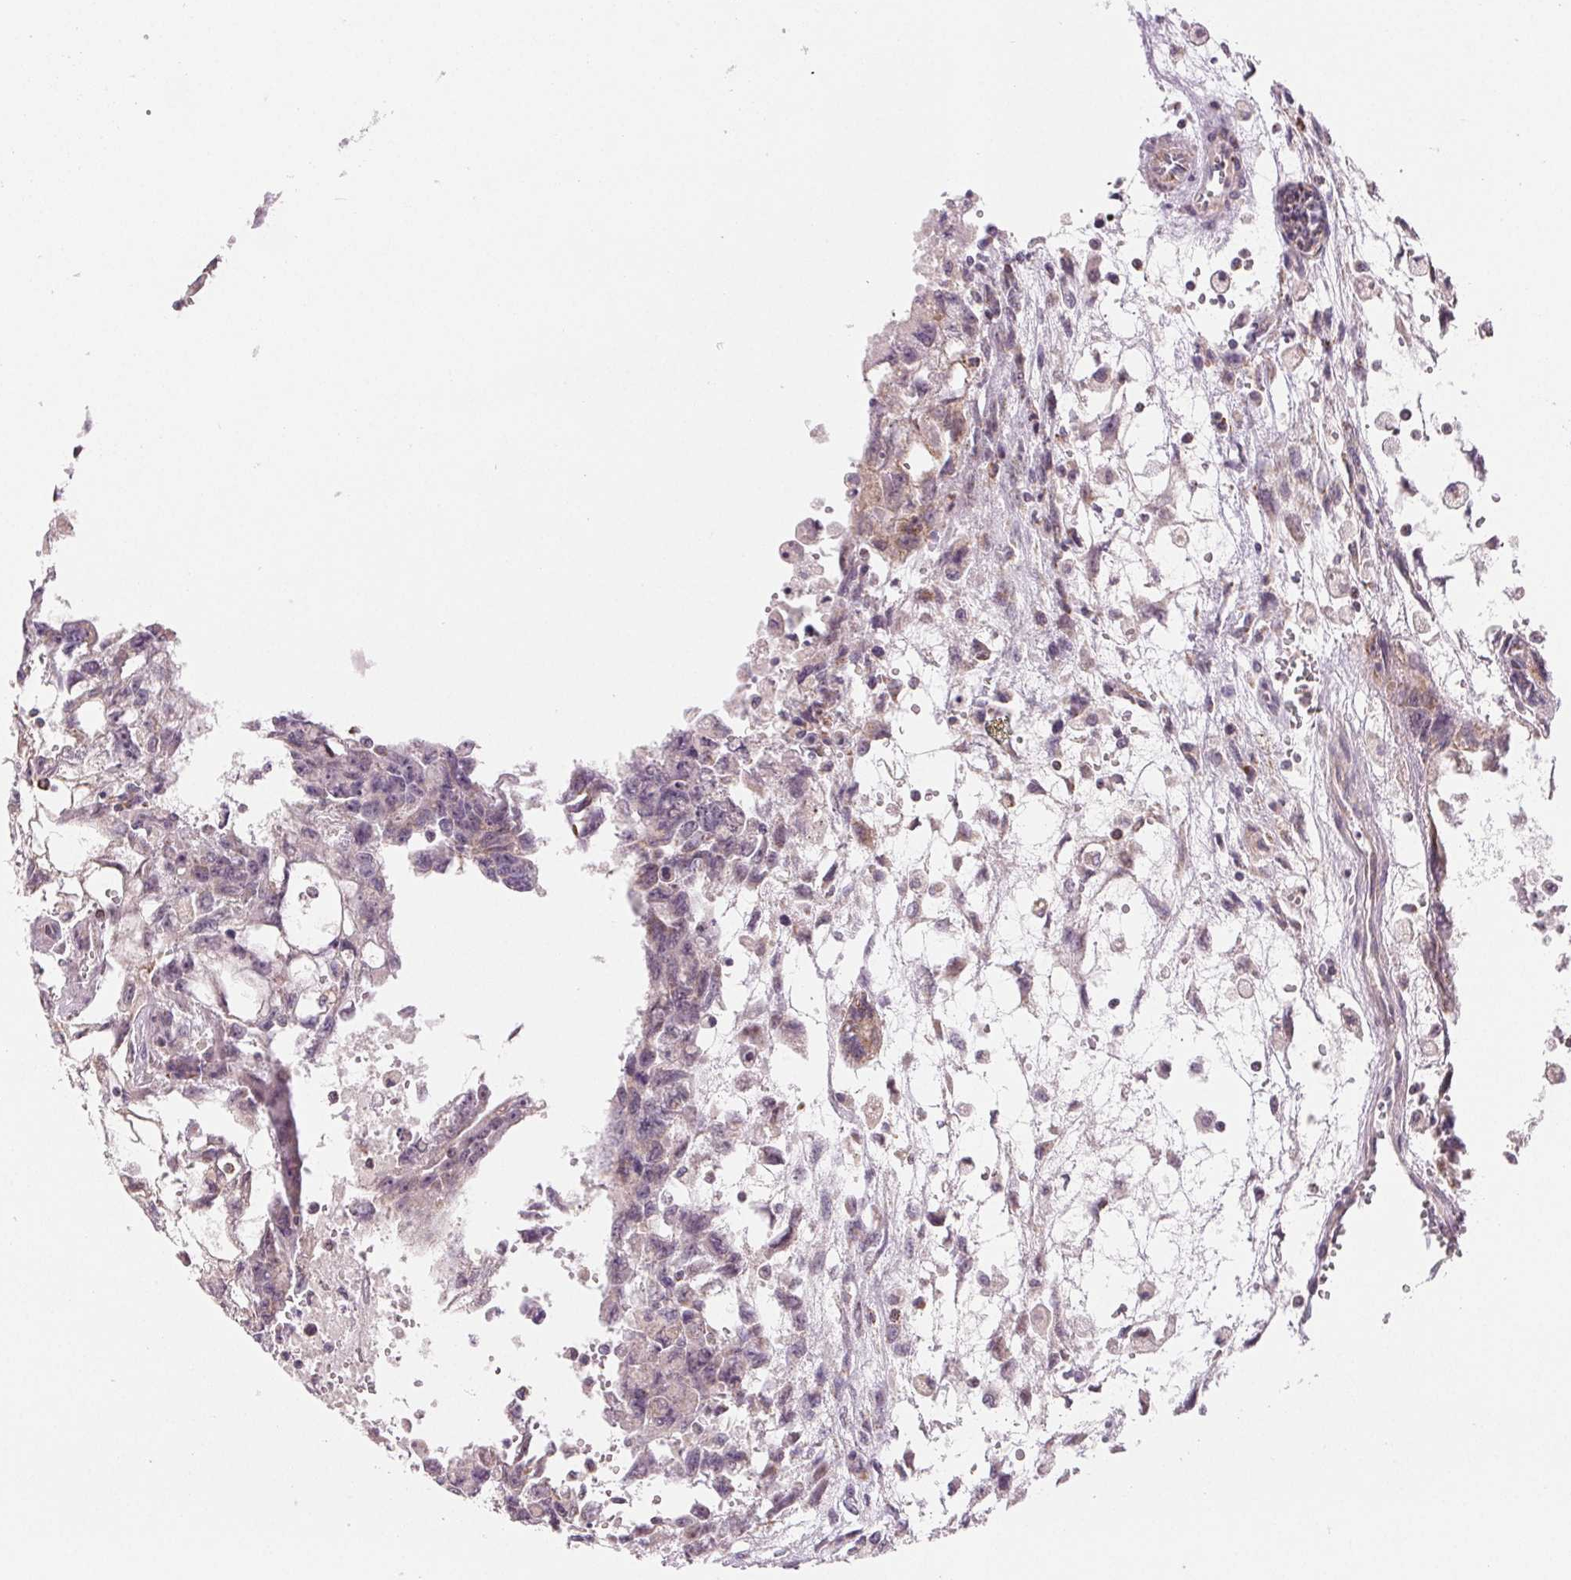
{"staining": {"intensity": "negative", "quantity": "none", "location": "none"}, "tissue": "testis cancer", "cell_type": "Tumor cells", "image_type": "cancer", "snomed": [{"axis": "morphology", "description": "Carcinoma, Embryonal, NOS"}, {"axis": "topography", "description": "Testis"}], "caption": "Tumor cells are negative for protein expression in human testis cancer (embryonal carcinoma). The staining is performed using DAB (3,3'-diaminobenzidine) brown chromogen with nuclei counter-stained in using hematoxylin.", "gene": "HINT2", "patient": {"sex": "male", "age": 24}}